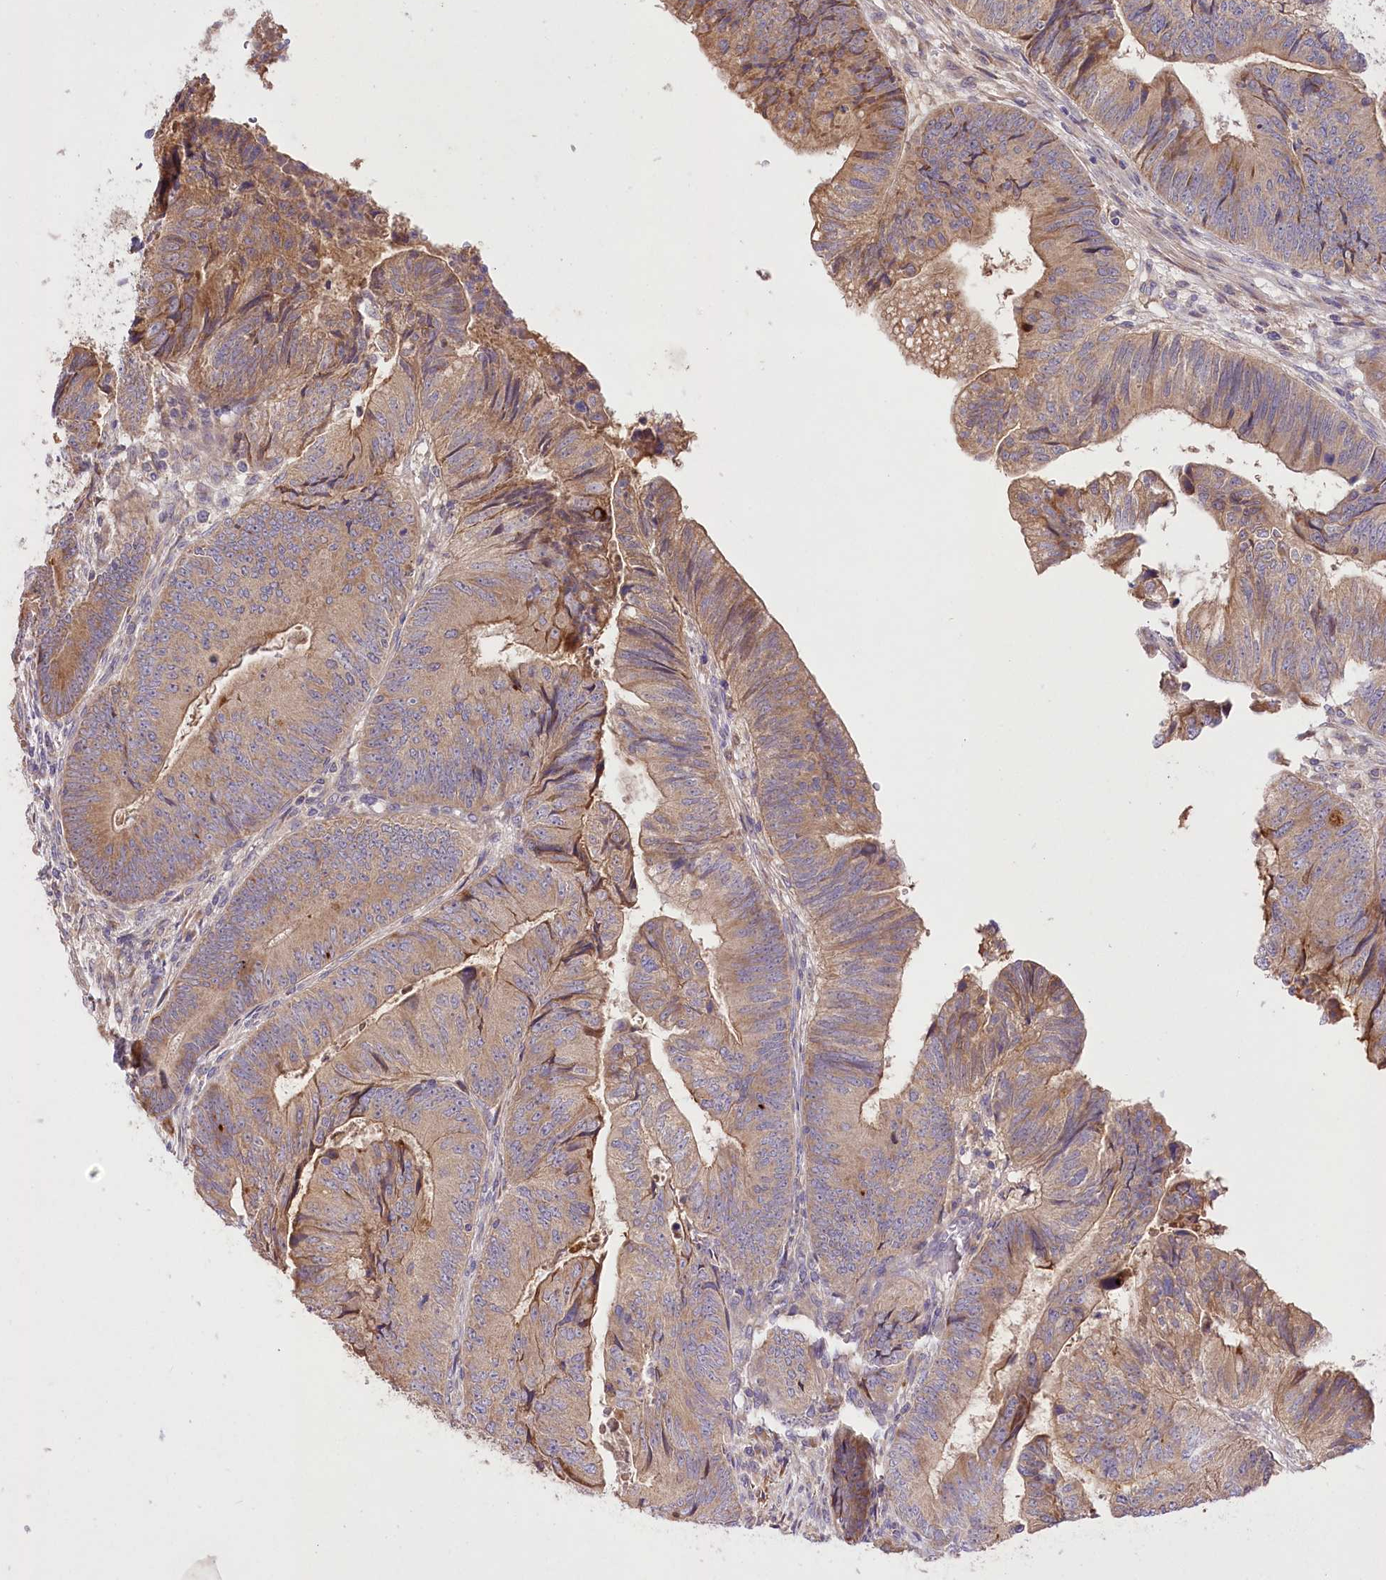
{"staining": {"intensity": "moderate", "quantity": ">75%", "location": "cytoplasmic/membranous"}, "tissue": "colorectal cancer", "cell_type": "Tumor cells", "image_type": "cancer", "snomed": [{"axis": "morphology", "description": "Adenocarcinoma, NOS"}, {"axis": "topography", "description": "Colon"}], "caption": "Approximately >75% of tumor cells in human adenocarcinoma (colorectal) exhibit moderate cytoplasmic/membranous protein staining as visualized by brown immunohistochemical staining.", "gene": "PBLD", "patient": {"sex": "female", "age": 67}}